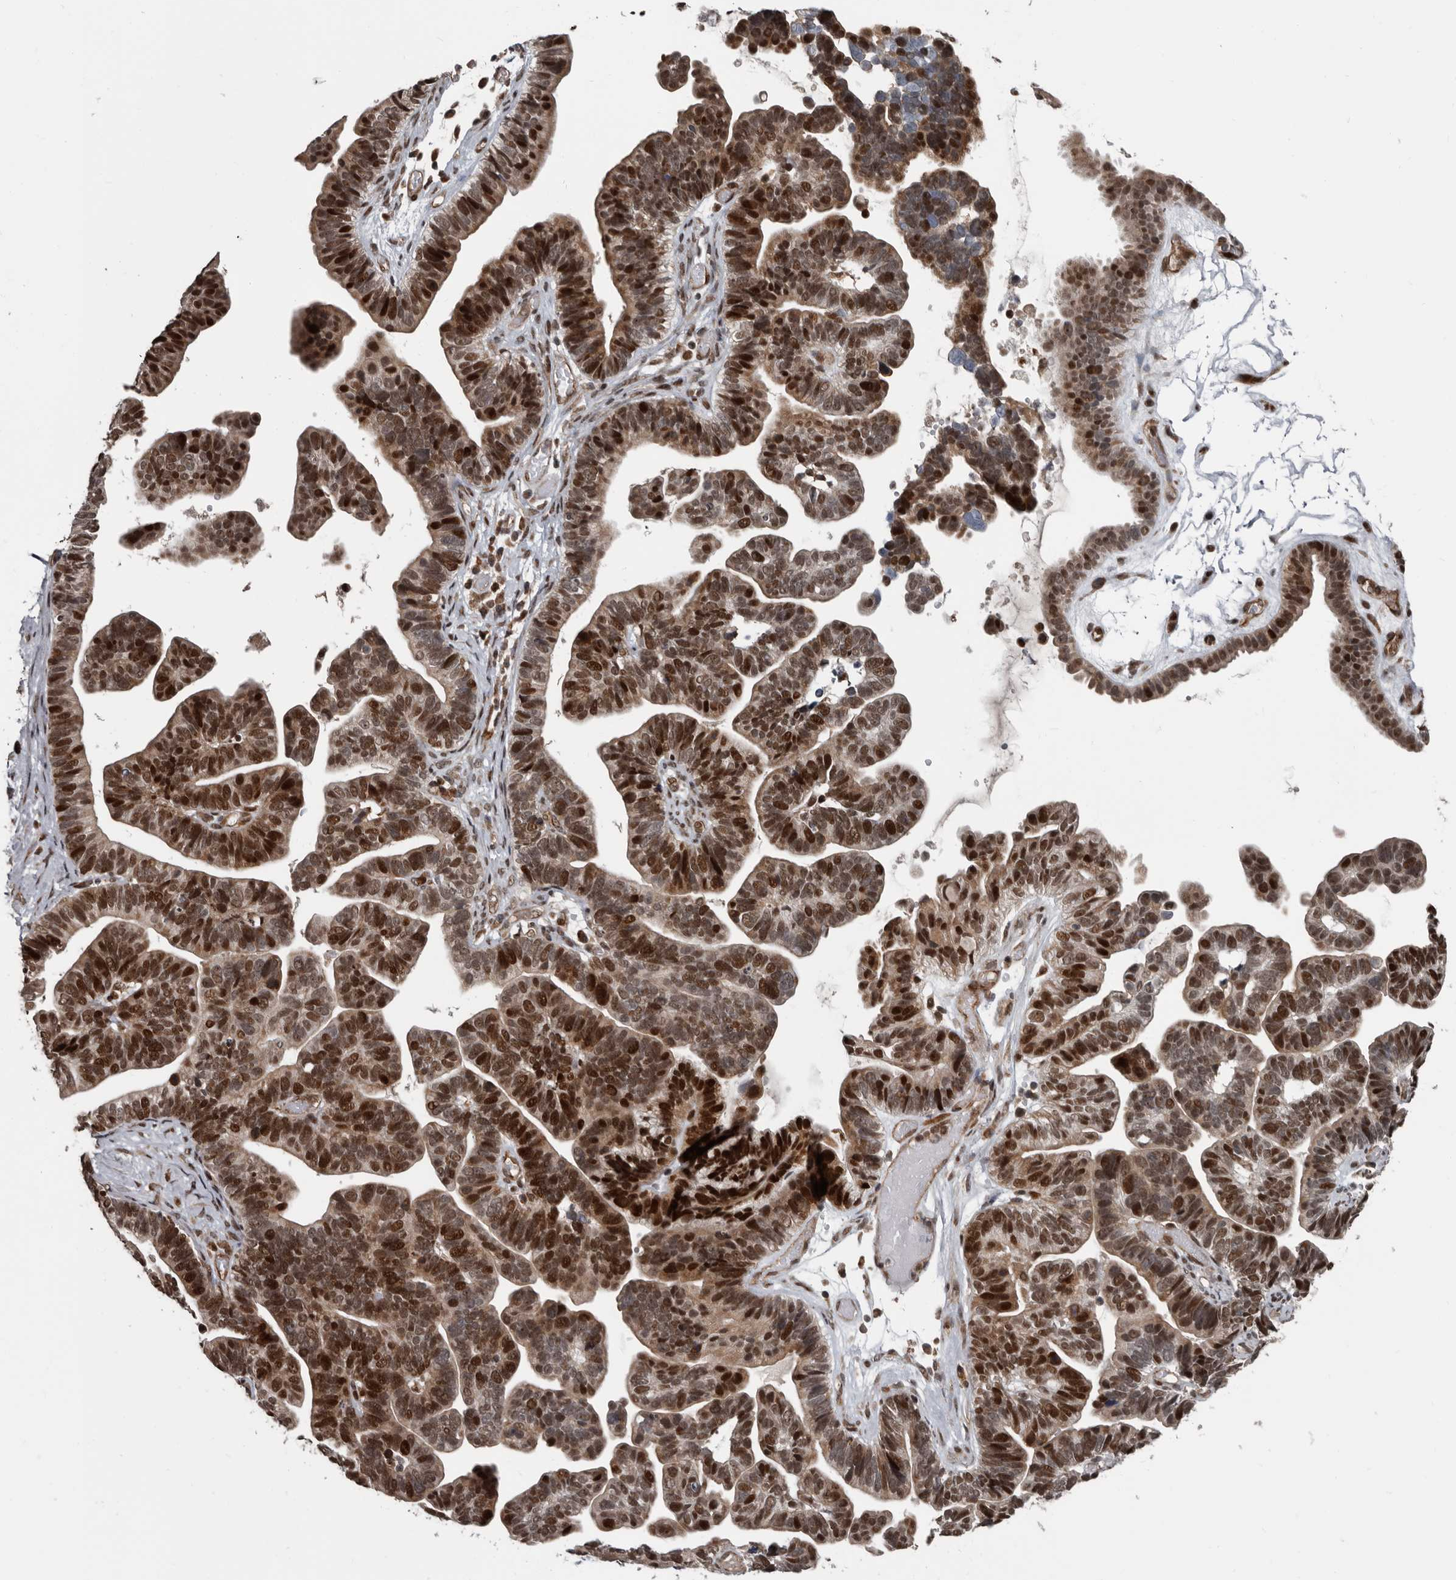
{"staining": {"intensity": "strong", "quantity": ">75%", "location": "cytoplasmic/membranous,nuclear"}, "tissue": "ovarian cancer", "cell_type": "Tumor cells", "image_type": "cancer", "snomed": [{"axis": "morphology", "description": "Cystadenocarcinoma, serous, NOS"}, {"axis": "topography", "description": "Ovary"}], "caption": "This micrograph shows immunohistochemistry staining of human ovarian cancer (serous cystadenocarcinoma), with high strong cytoplasmic/membranous and nuclear positivity in about >75% of tumor cells.", "gene": "CHD1L", "patient": {"sex": "female", "age": 56}}